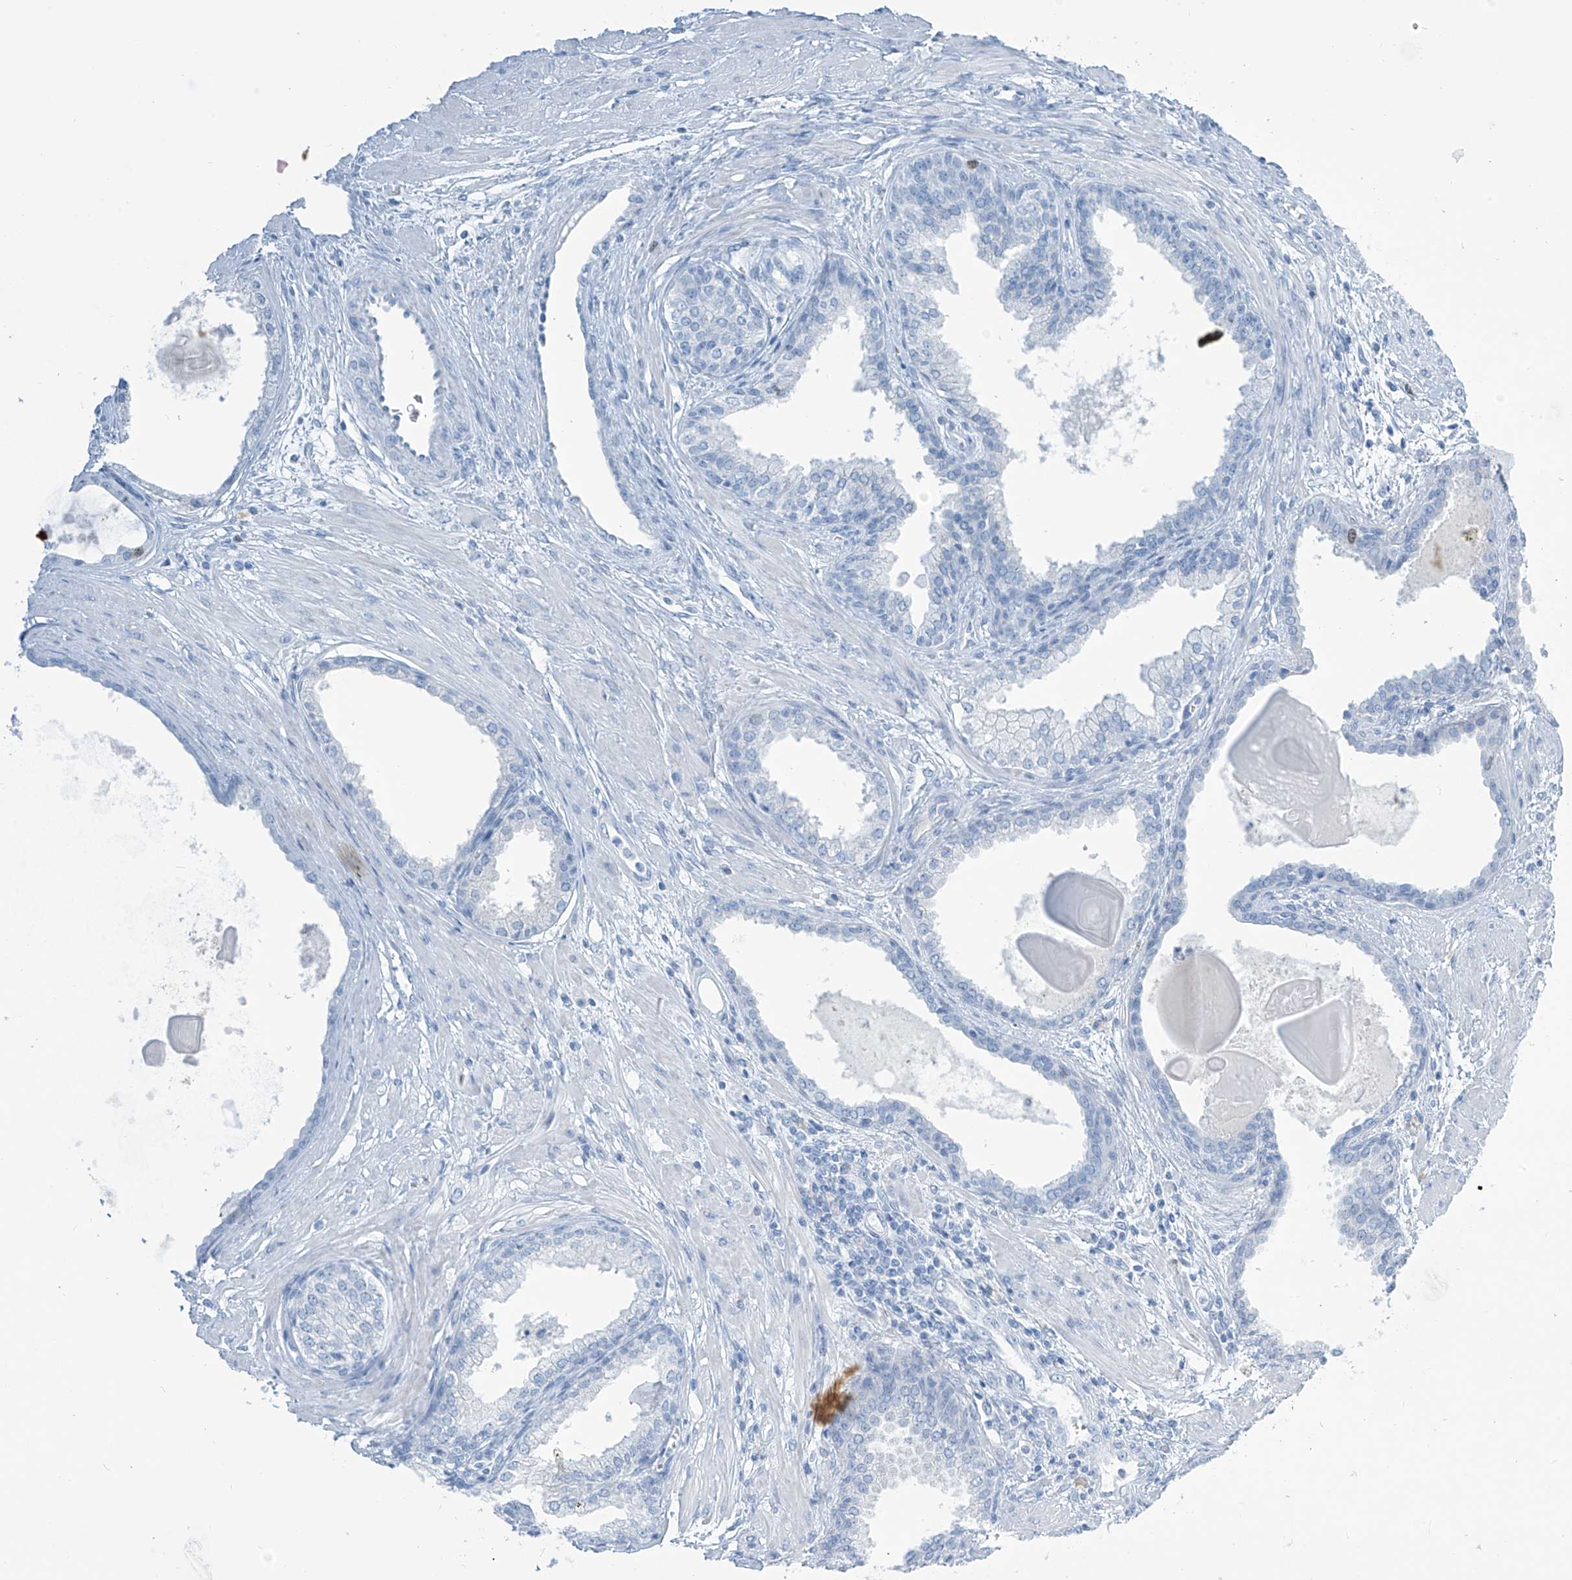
{"staining": {"intensity": "weak", "quantity": "<25%", "location": "nuclear"}, "tissue": "prostate cancer", "cell_type": "Tumor cells", "image_type": "cancer", "snomed": [{"axis": "morphology", "description": "Adenocarcinoma, High grade"}, {"axis": "topography", "description": "Prostate"}], "caption": "Protein analysis of prostate cancer (adenocarcinoma (high-grade)) displays no significant expression in tumor cells. (Immunohistochemistry (ihc), brightfield microscopy, high magnification).", "gene": "SGO2", "patient": {"sex": "male", "age": 62}}